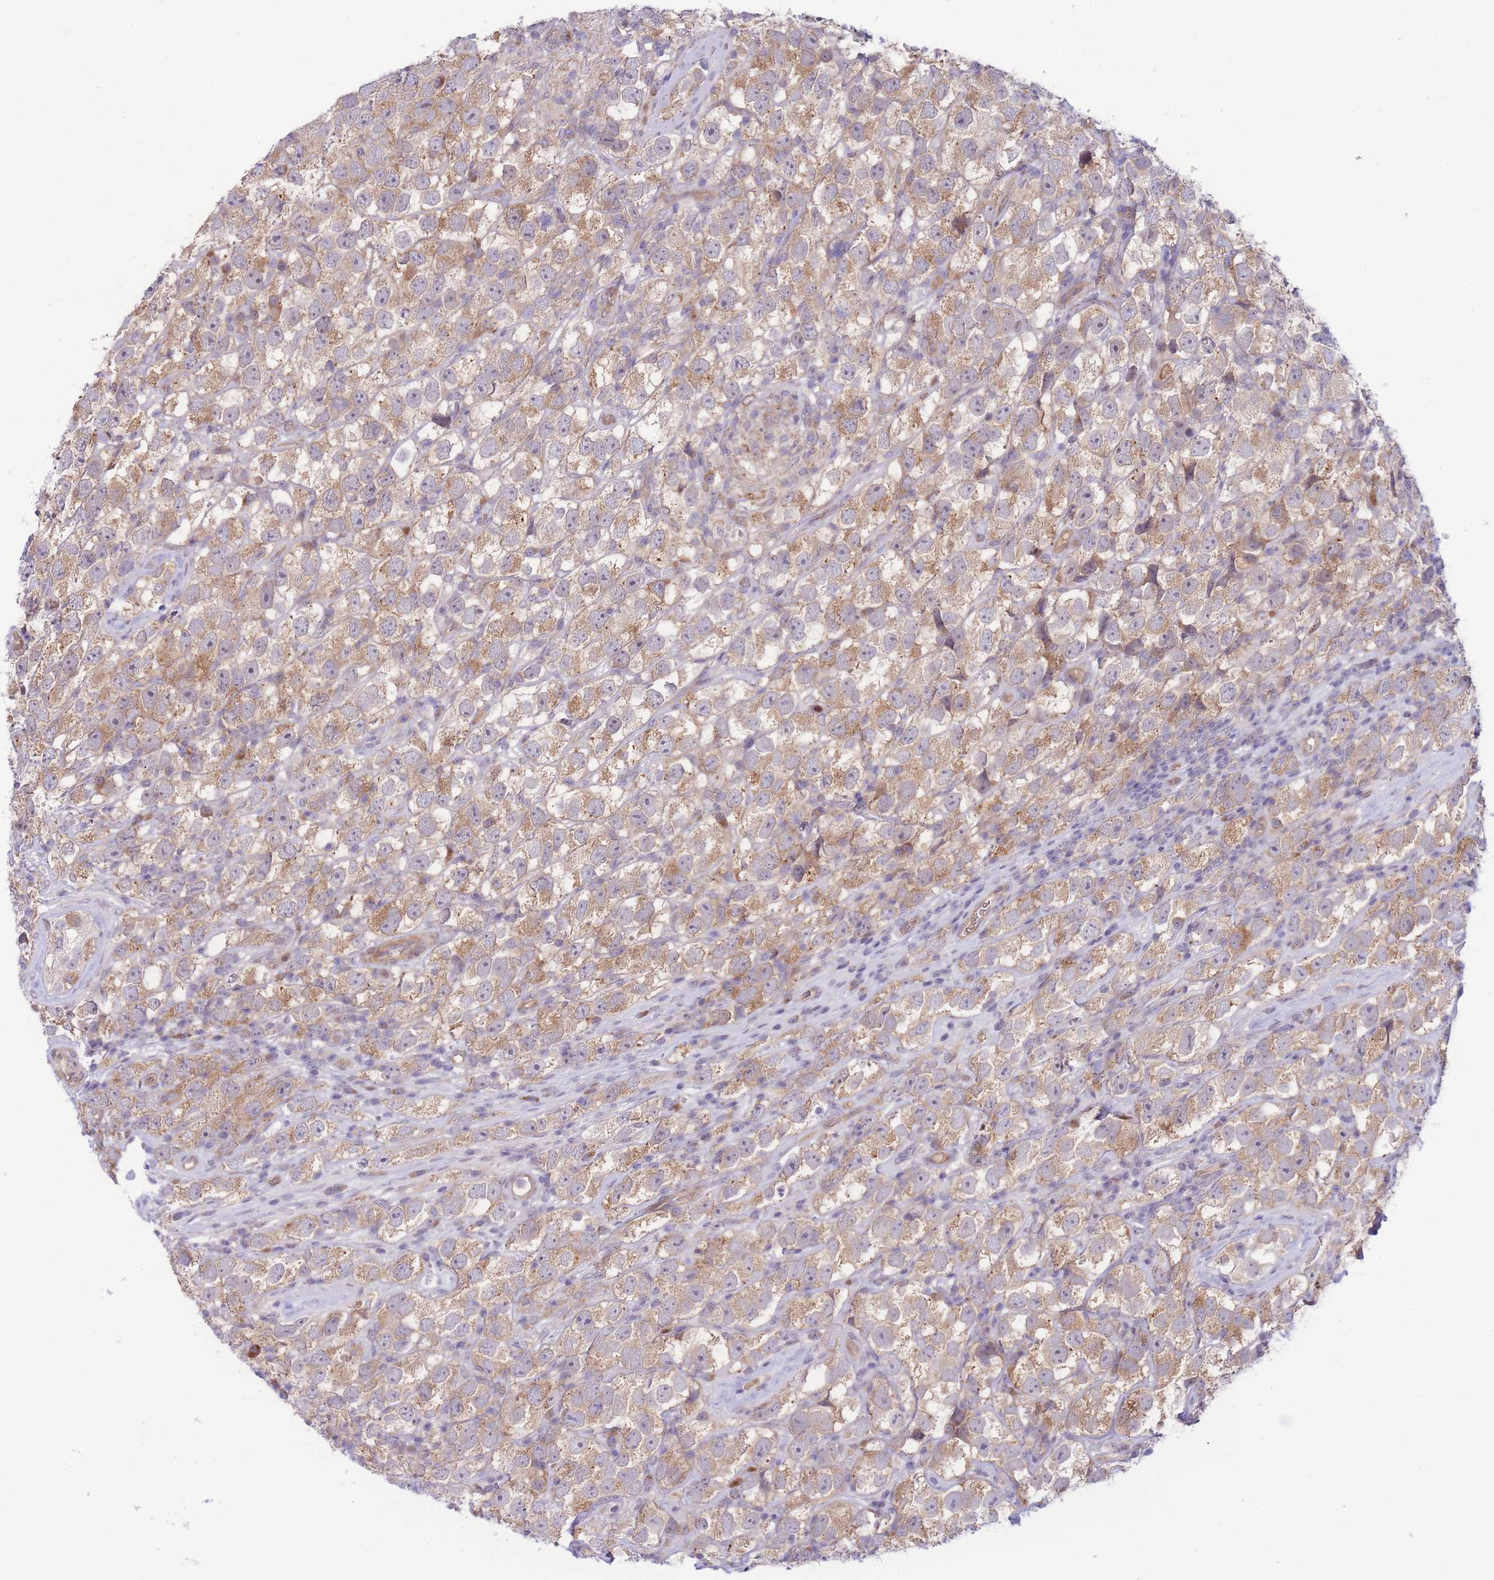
{"staining": {"intensity": "moderate", "quantity": ">75%", "location": "cytoplasmic/membranous"}, "tissue": "testis cancer", "cell_type": "Tumor cells", "image_type": "cancer", "snomed": [{"axis": "morphology", "description": "Seminoma, NOS"}, {"axis": "topography", "description": "Testis"}], "caption": "Human seminoma (testis) stained for a protein (brown) reveals moderate cytoplasmic/membranous positive staining in approximately >75% of tumor cells.", "gene": "CDC25B", "patient": {"sex": "male", "age": 26}}